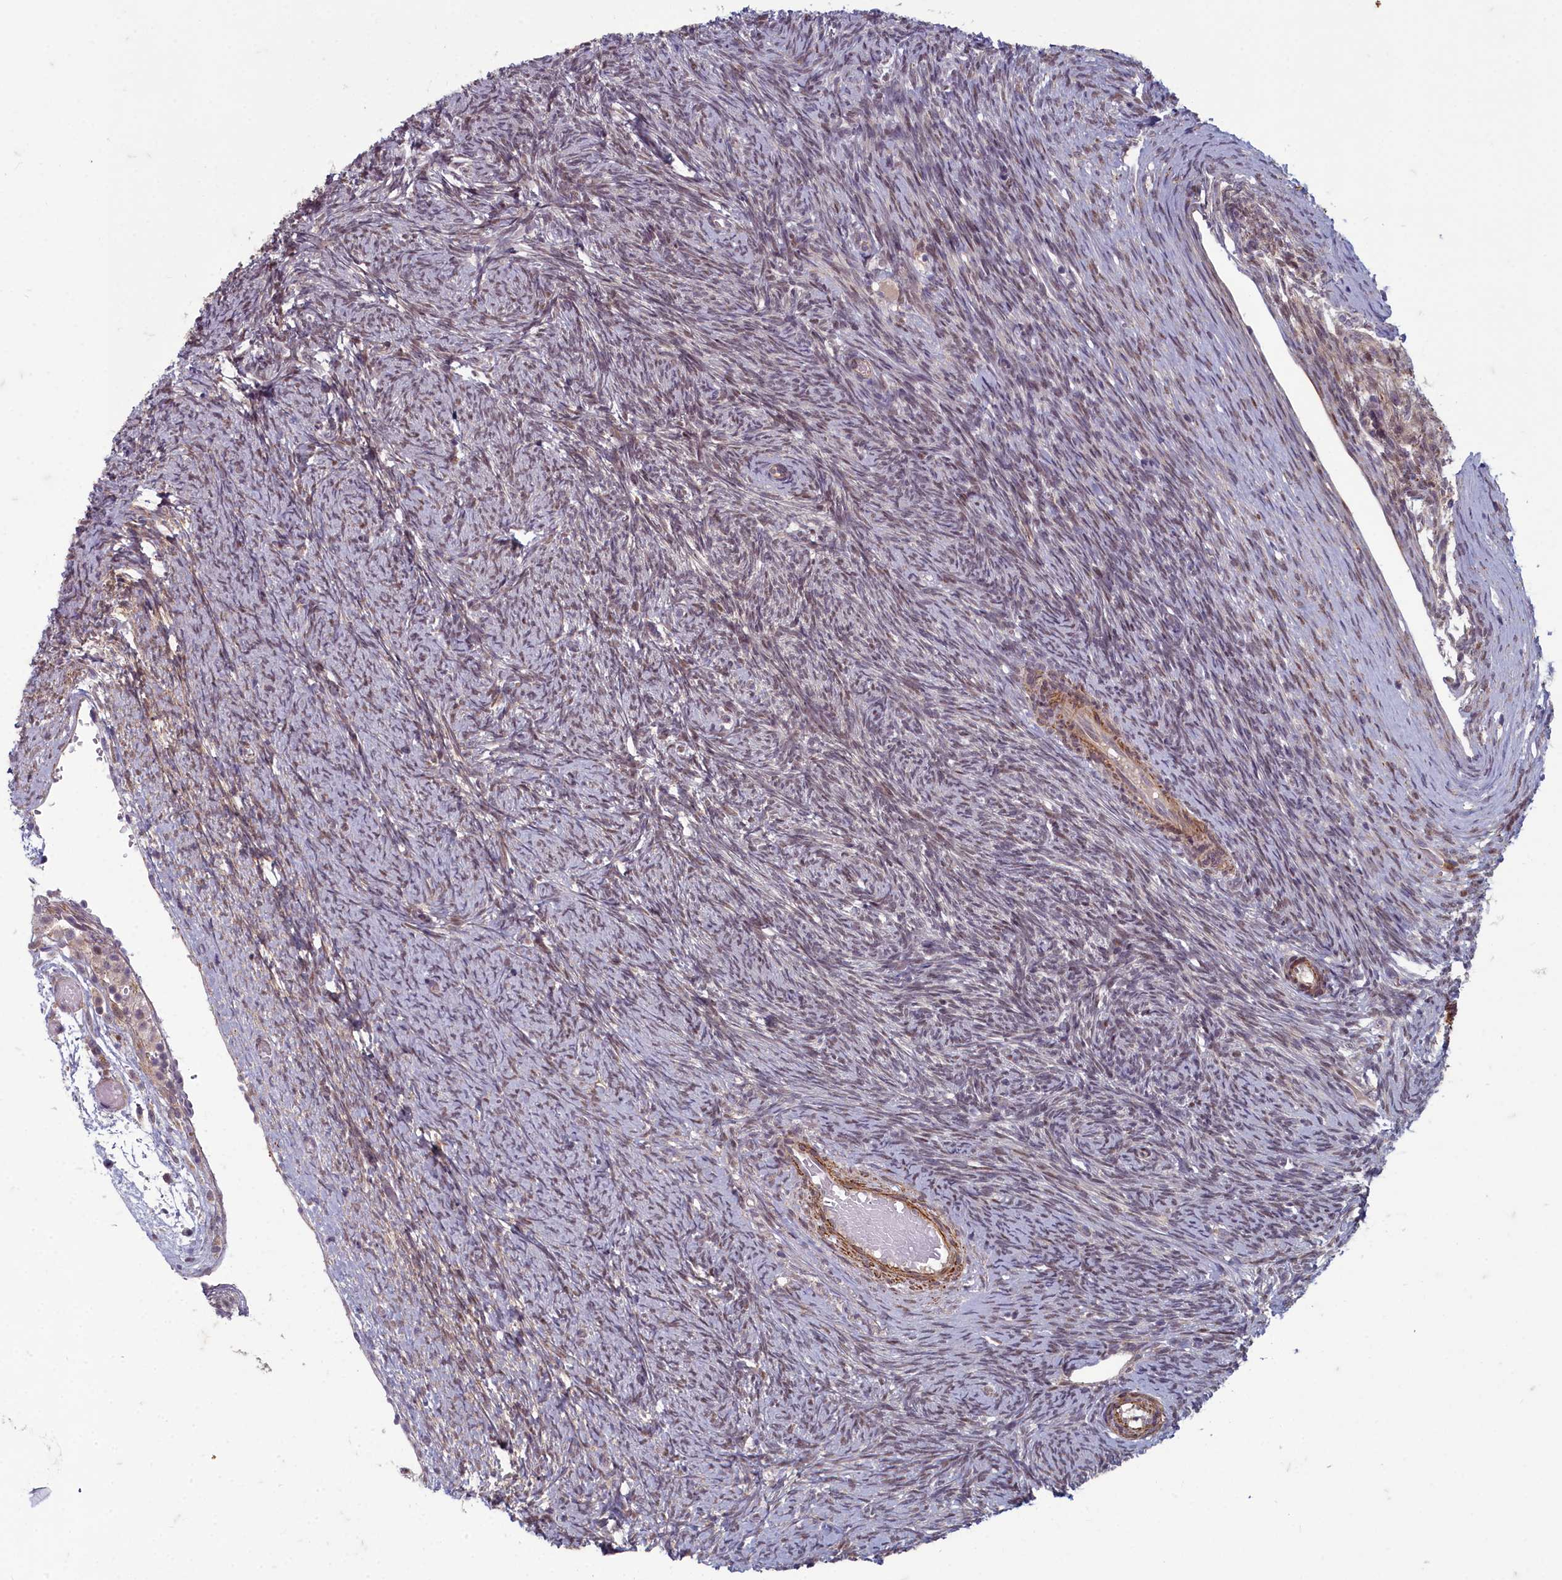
{"staining": {"intensity": "moderate", "quantity": "25%-75%", "location": "nuclear"}, "tissue": "ovary", "cell_type": "Ovarian stroma cells", "image_type": "normal", "snomed": [{"axis": "morphology", "description": "Normal tissue, NOS"}, {"axis": "topography", "description": "Ovary"}], "caption": "DAB (3,3'-diaminobenzidine) immunohistochemical staining of benign ovary exhibits moderate nuclear protein positivity in about 25%-75% of ovarian stroma cells. Immunohistochemistry stains the protein of interest in brown and the nuclei are stained blue.", "gene": "ZNF626", "patient": {"sex": "female", "age": 44}}